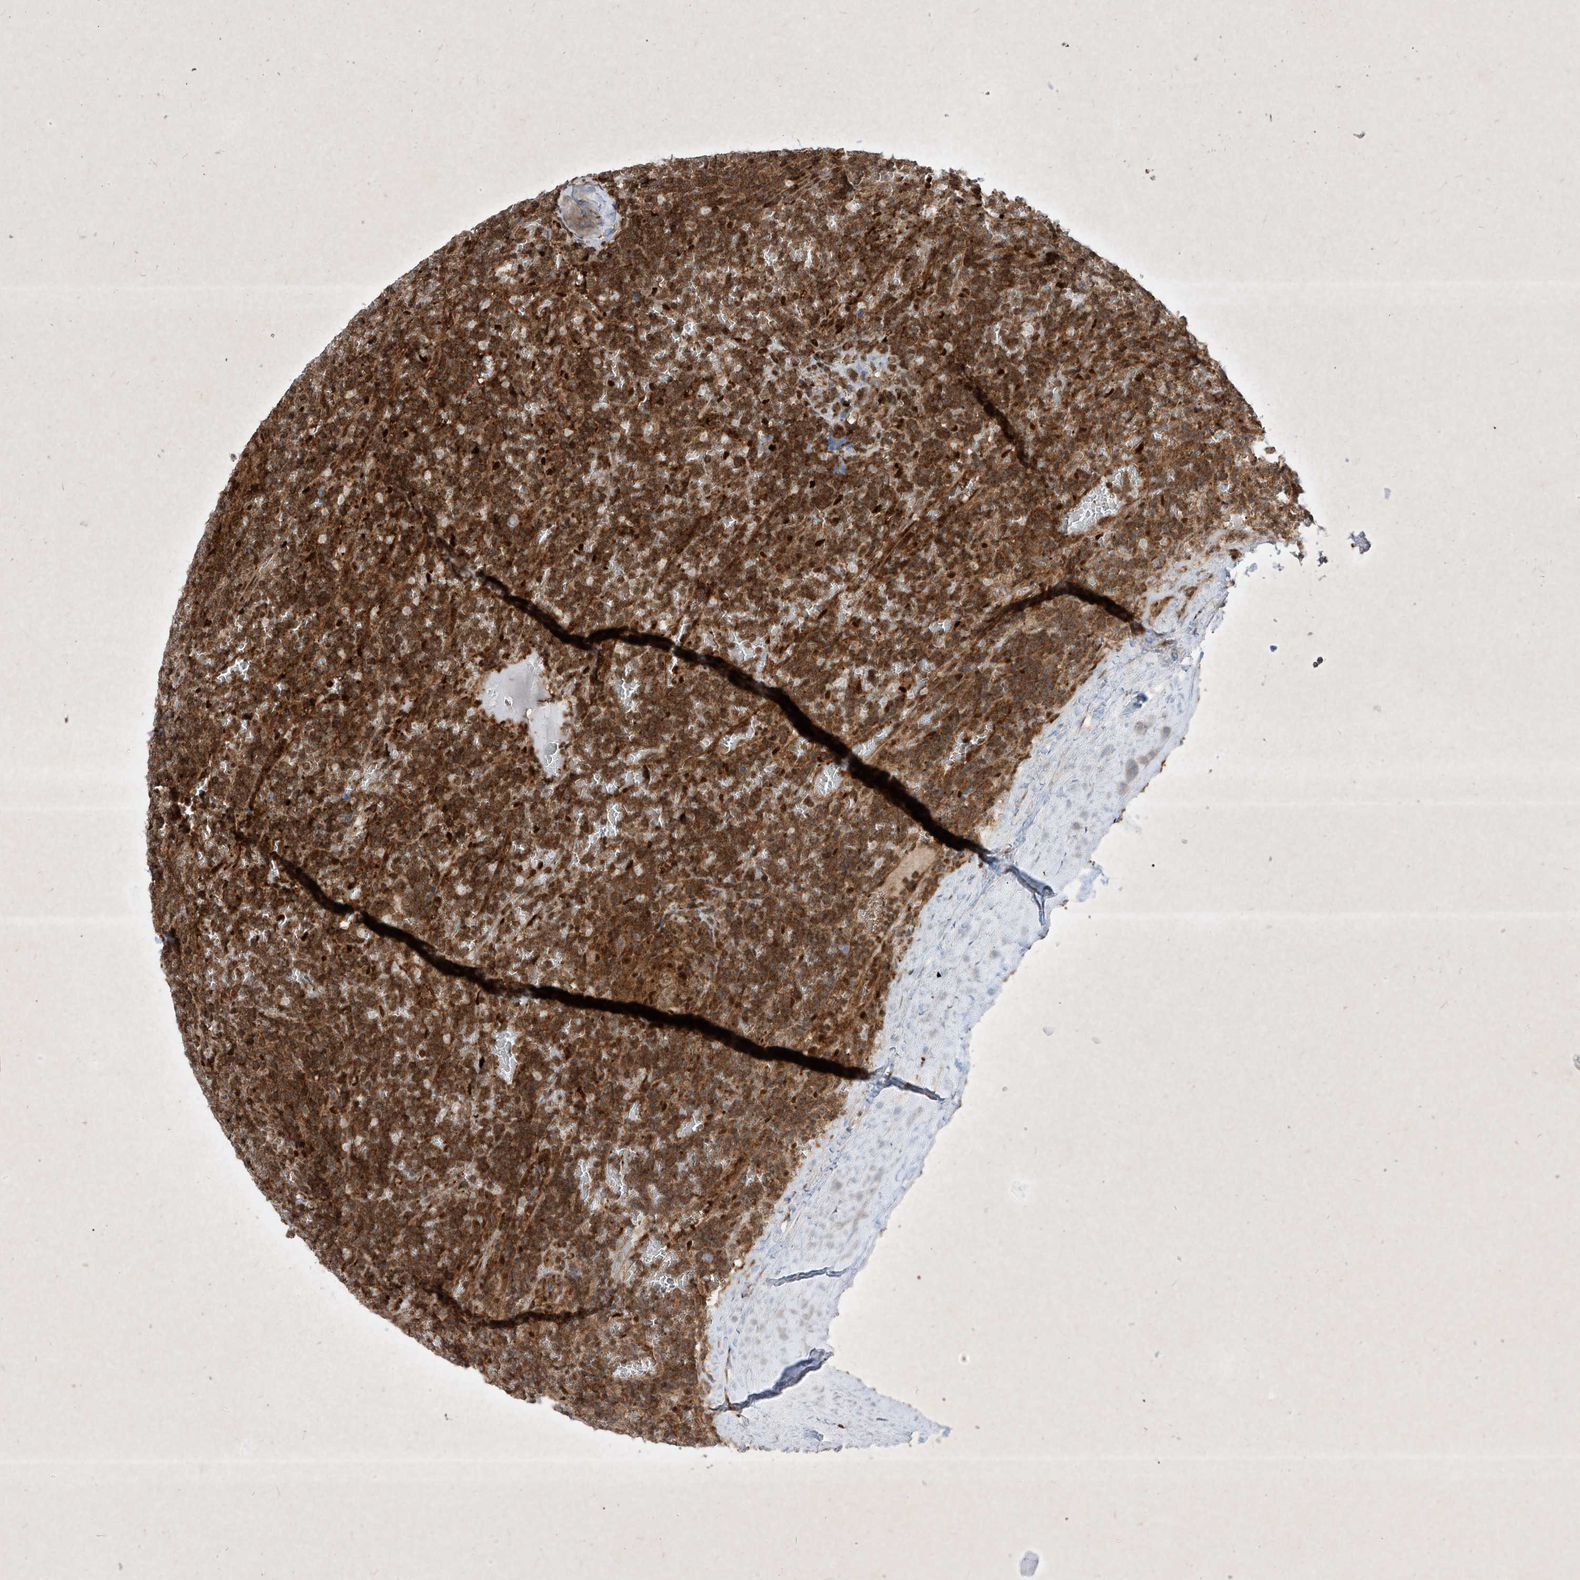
{"staining": {"intensity": "moderate", "quantity": ">75%", "location": "cytoplasmic/membranous,nuclear"}, "tissue": "lymphoma", "cell_type": "Tumor cells", "image_type": "cancer", "snomed": [{"axis": "morphology", "description": "Malignant lymphoma, non-Hodgkin's type, Low grade"}, {"axis": "topography", "description": "Spleen"}], "caption": "The histopathology image exhibits staining of low-grade malignant lymphoma, non-Hodgkin's type, revealing moderate cytoplasmic/membranous and nuclear protein expression (brown color) within tumor cells.", "gene": "PSMB10", "patient": {"sex": "female", "age": 19}}